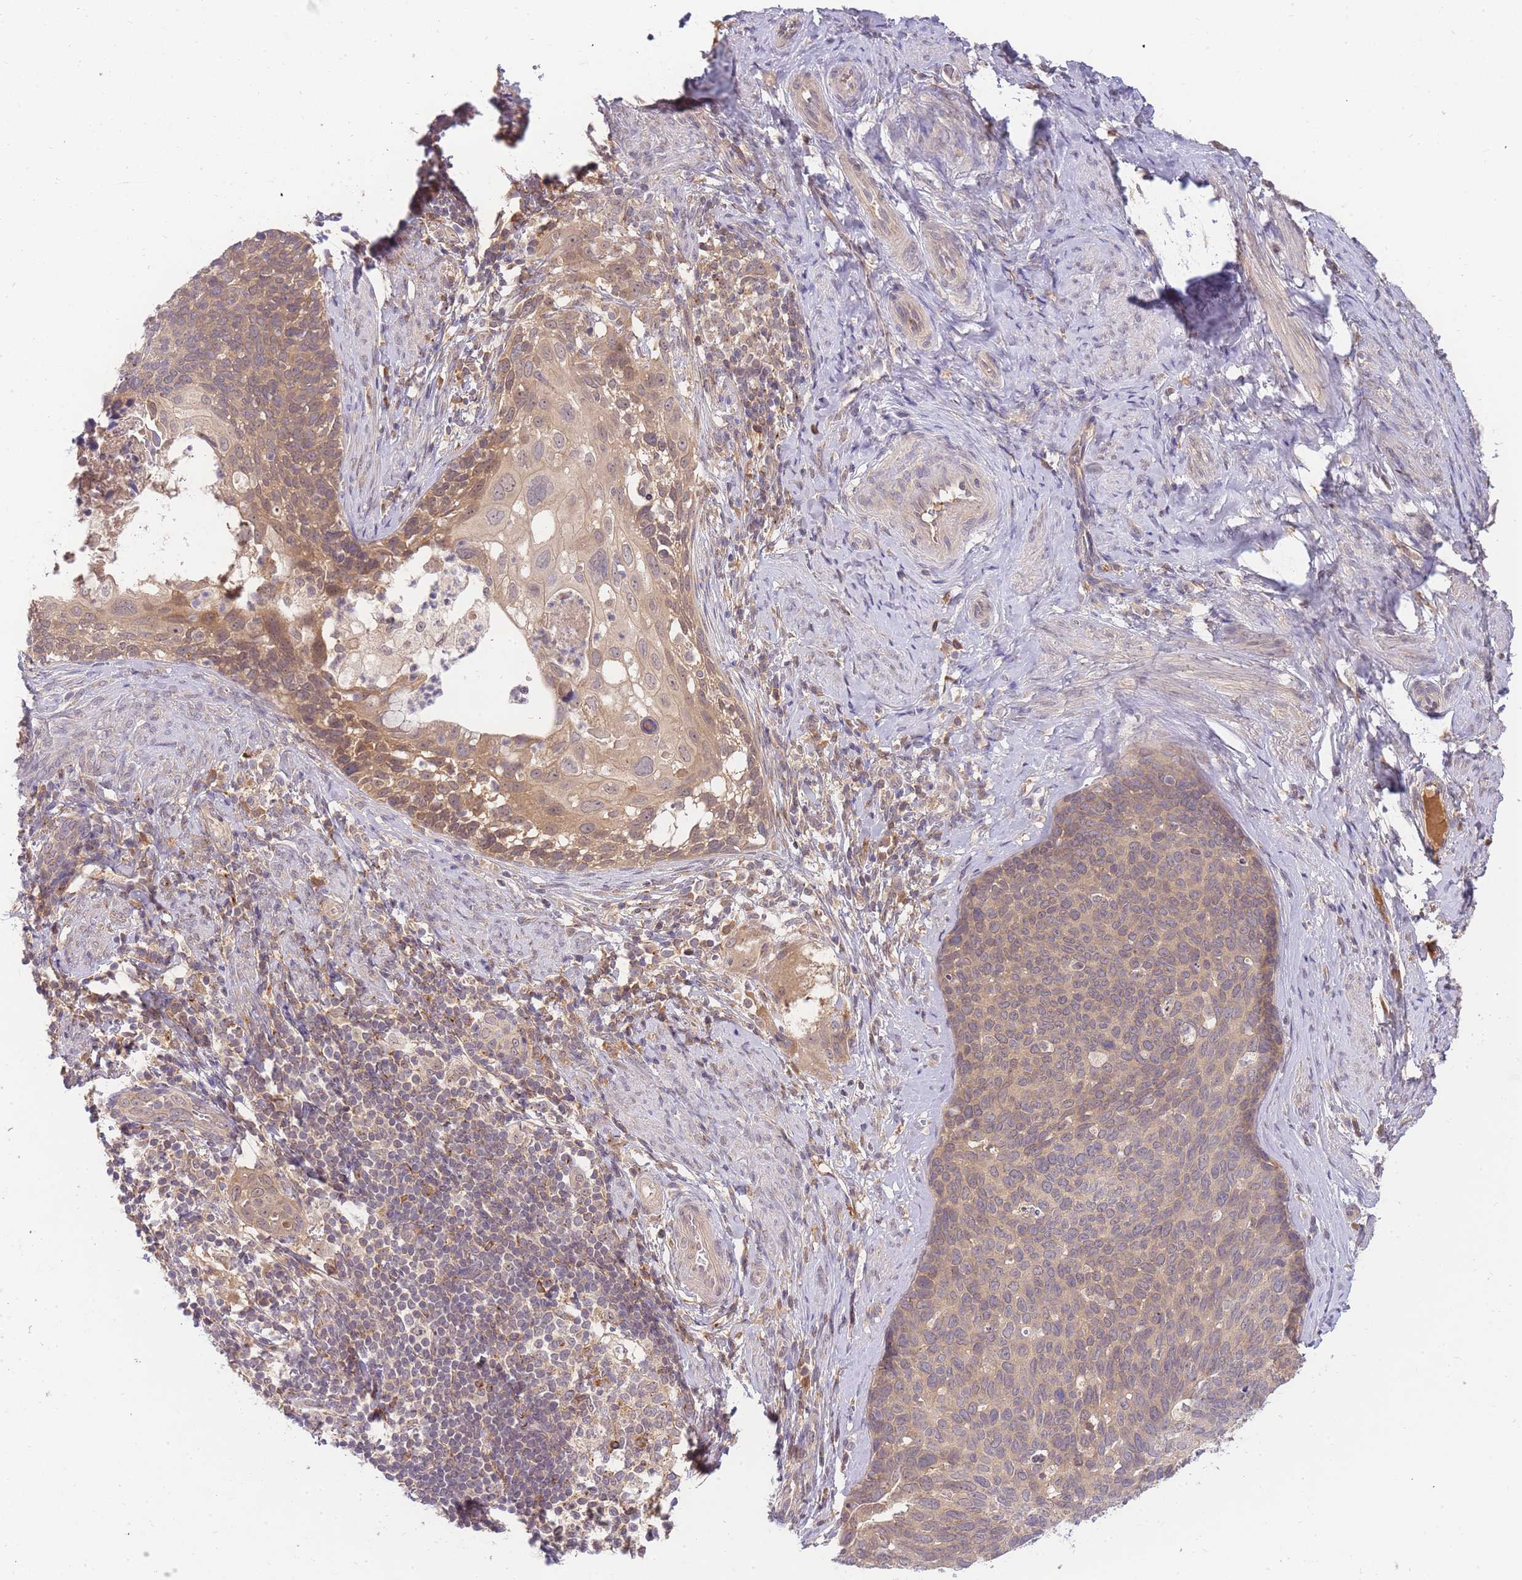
{"staining": {"intensity": "moderate", "quantity": "25%-75%", "location": "cytoplasmic/membranous"}, "tissue": "cervical cancer", "cell_type": "Tumor cells", "image_type": "cancer", "snomed": [{"axis": "morphology", "description": "Squamous cell carcinoma, NOS"}, {"axis": "topography", "description": "Cervix"}], "caption": "Approximately 25%-75% of tumor cells in human cervical cancer demonstrate moderate cytoplasmic/membranous protein positivity as visualized by brown immunohistochemical staining.", "gene": "ZNF577", "patient": {"sex": "female", "age": 80}}